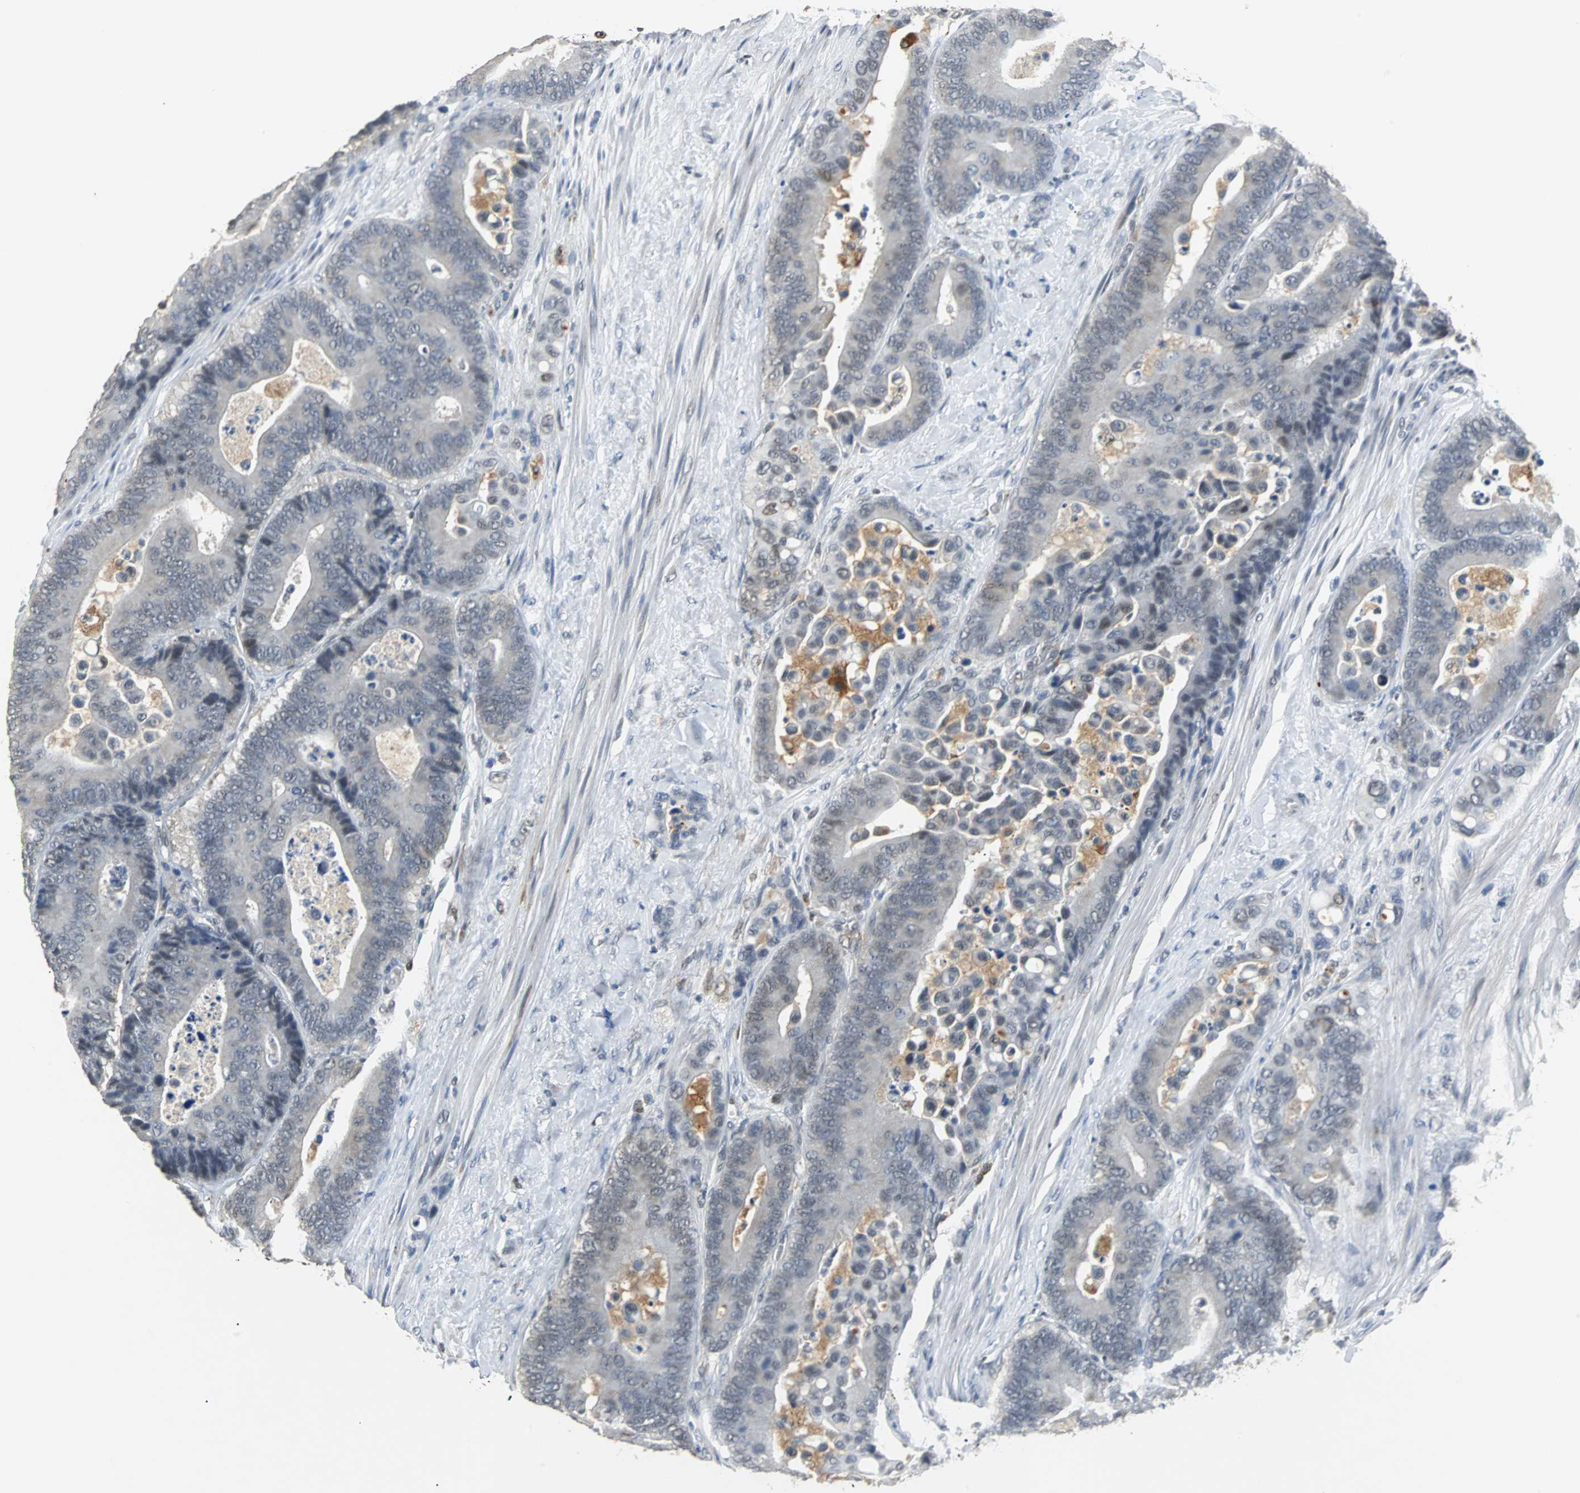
{"staining": {"intensity": "negative", "quantity": "none", "location": "none"}, "tissue": "colorectal cancer", "cell_type": "Tumor cells", "image_type": "cancer", "snomed": [{"axis": "morphology", "description": "Normal tissue, NOS"}, {"axis": "morphology", "description": "Adenocarcinoma, NOS"}, {"axis": "topography", "description": "Colon"}], "caption": "Immunohistochemistry histopathology image of neoplastic tissue: human colorectal cancer stained with DAB displays no significant protein staining in tumor cells.", "gene": "HLX", "patient": {"sex": "male", "age": 82}}